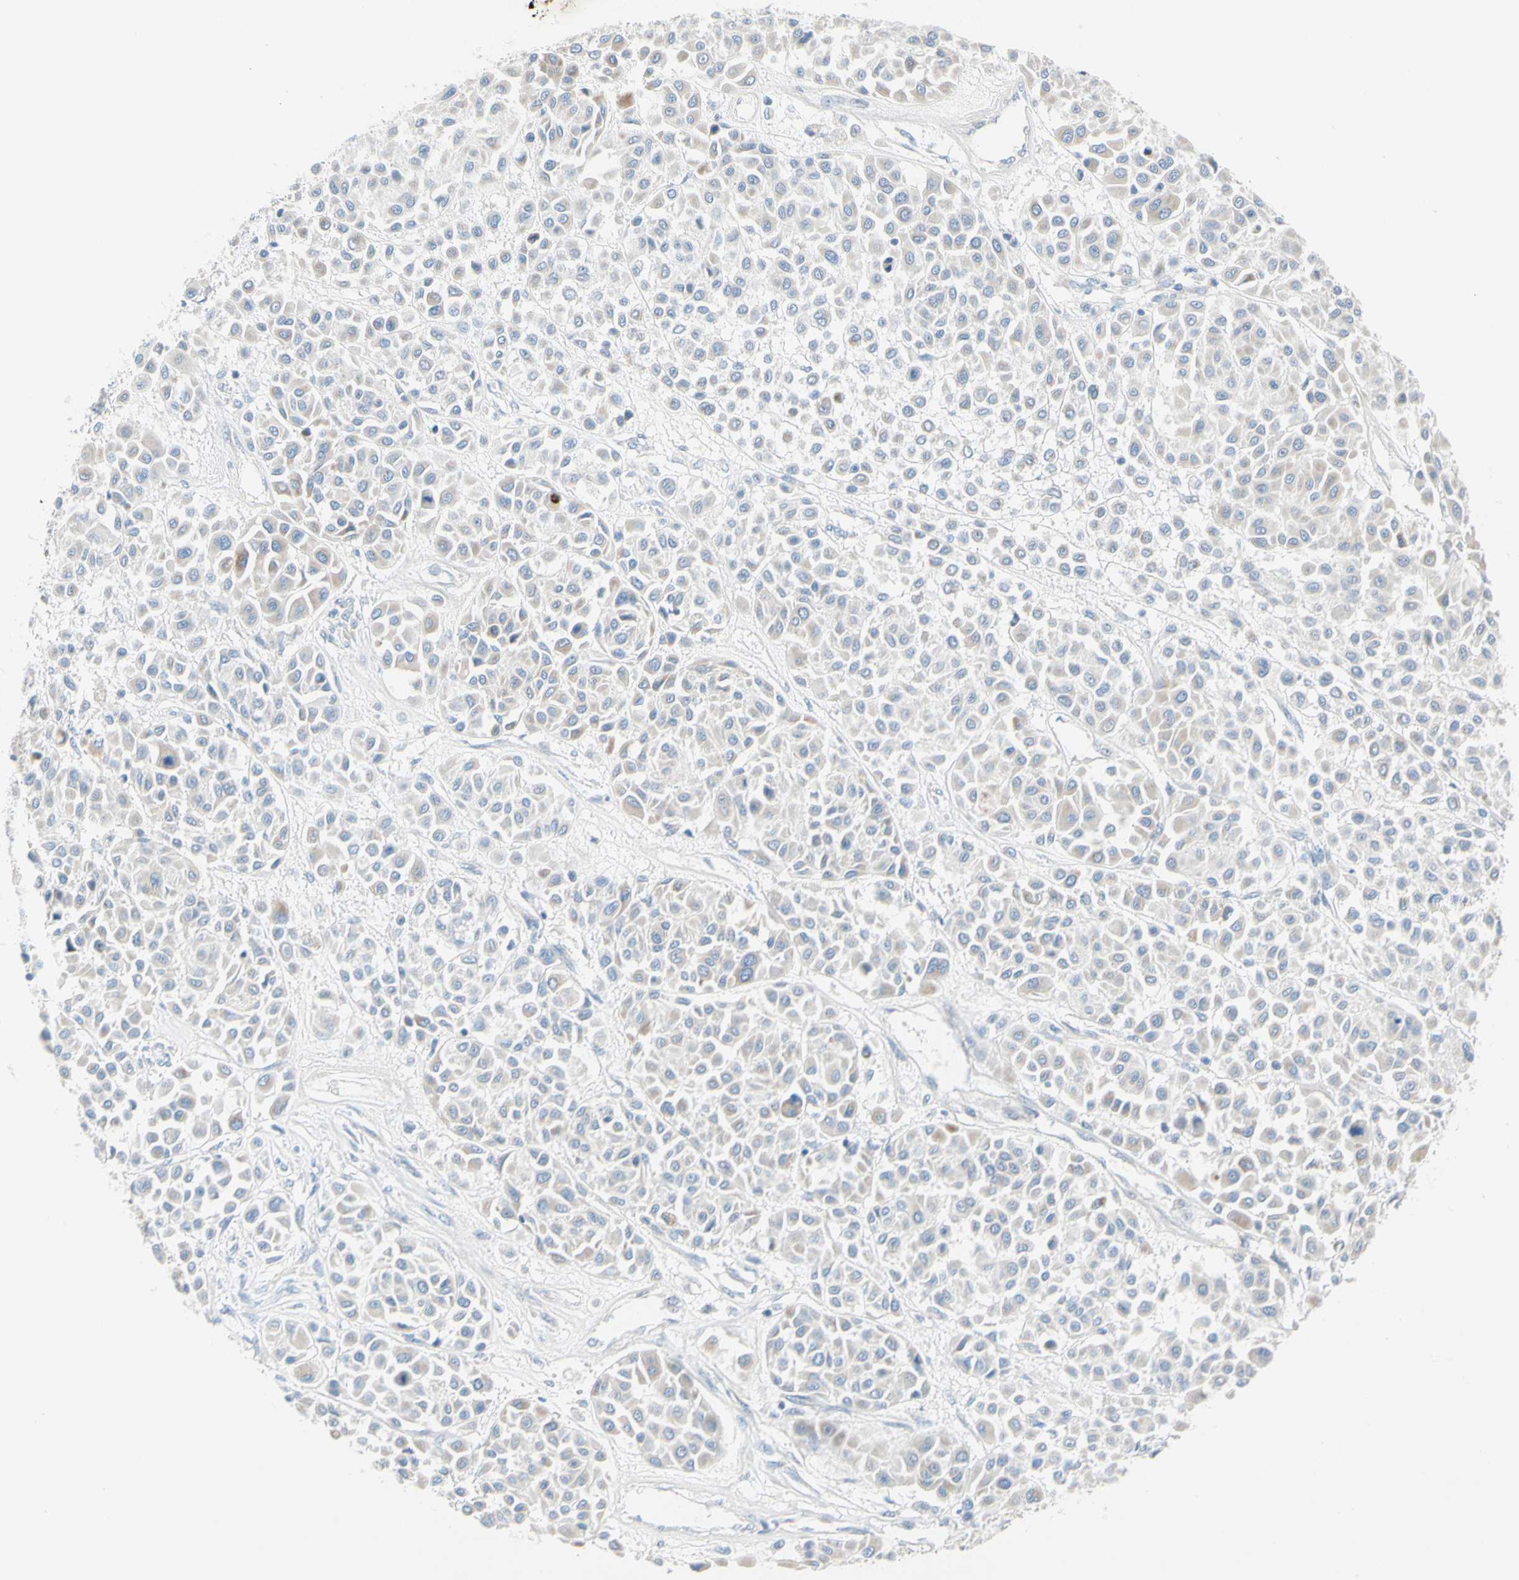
{"staining": {"intensity": "weak", "quantity": "25%-75%", "location": "cytoplasmic/membranous"}, "tissue": "melanoma", "cell_type": "Tumor cells", "image_type": "cancer", "snomed": [{"axis": "morphology", "description": "Malignant melanoma, Metastatic site"}, {"axis": "topography", "description": "Soft tissue"}], "caption": "High-magnification brightfield microscopy of melanoma stained with DAB (3,3'-diaminobenzidine) (brown) and counterstained with hematoxylin (blue). tumor cells exhibit weak cytoplasmic/membranous positivity is appreciated in approximately25%-75% of cells.", "gene": "MFF", "patient": {"sex": "male", "age": 41}}